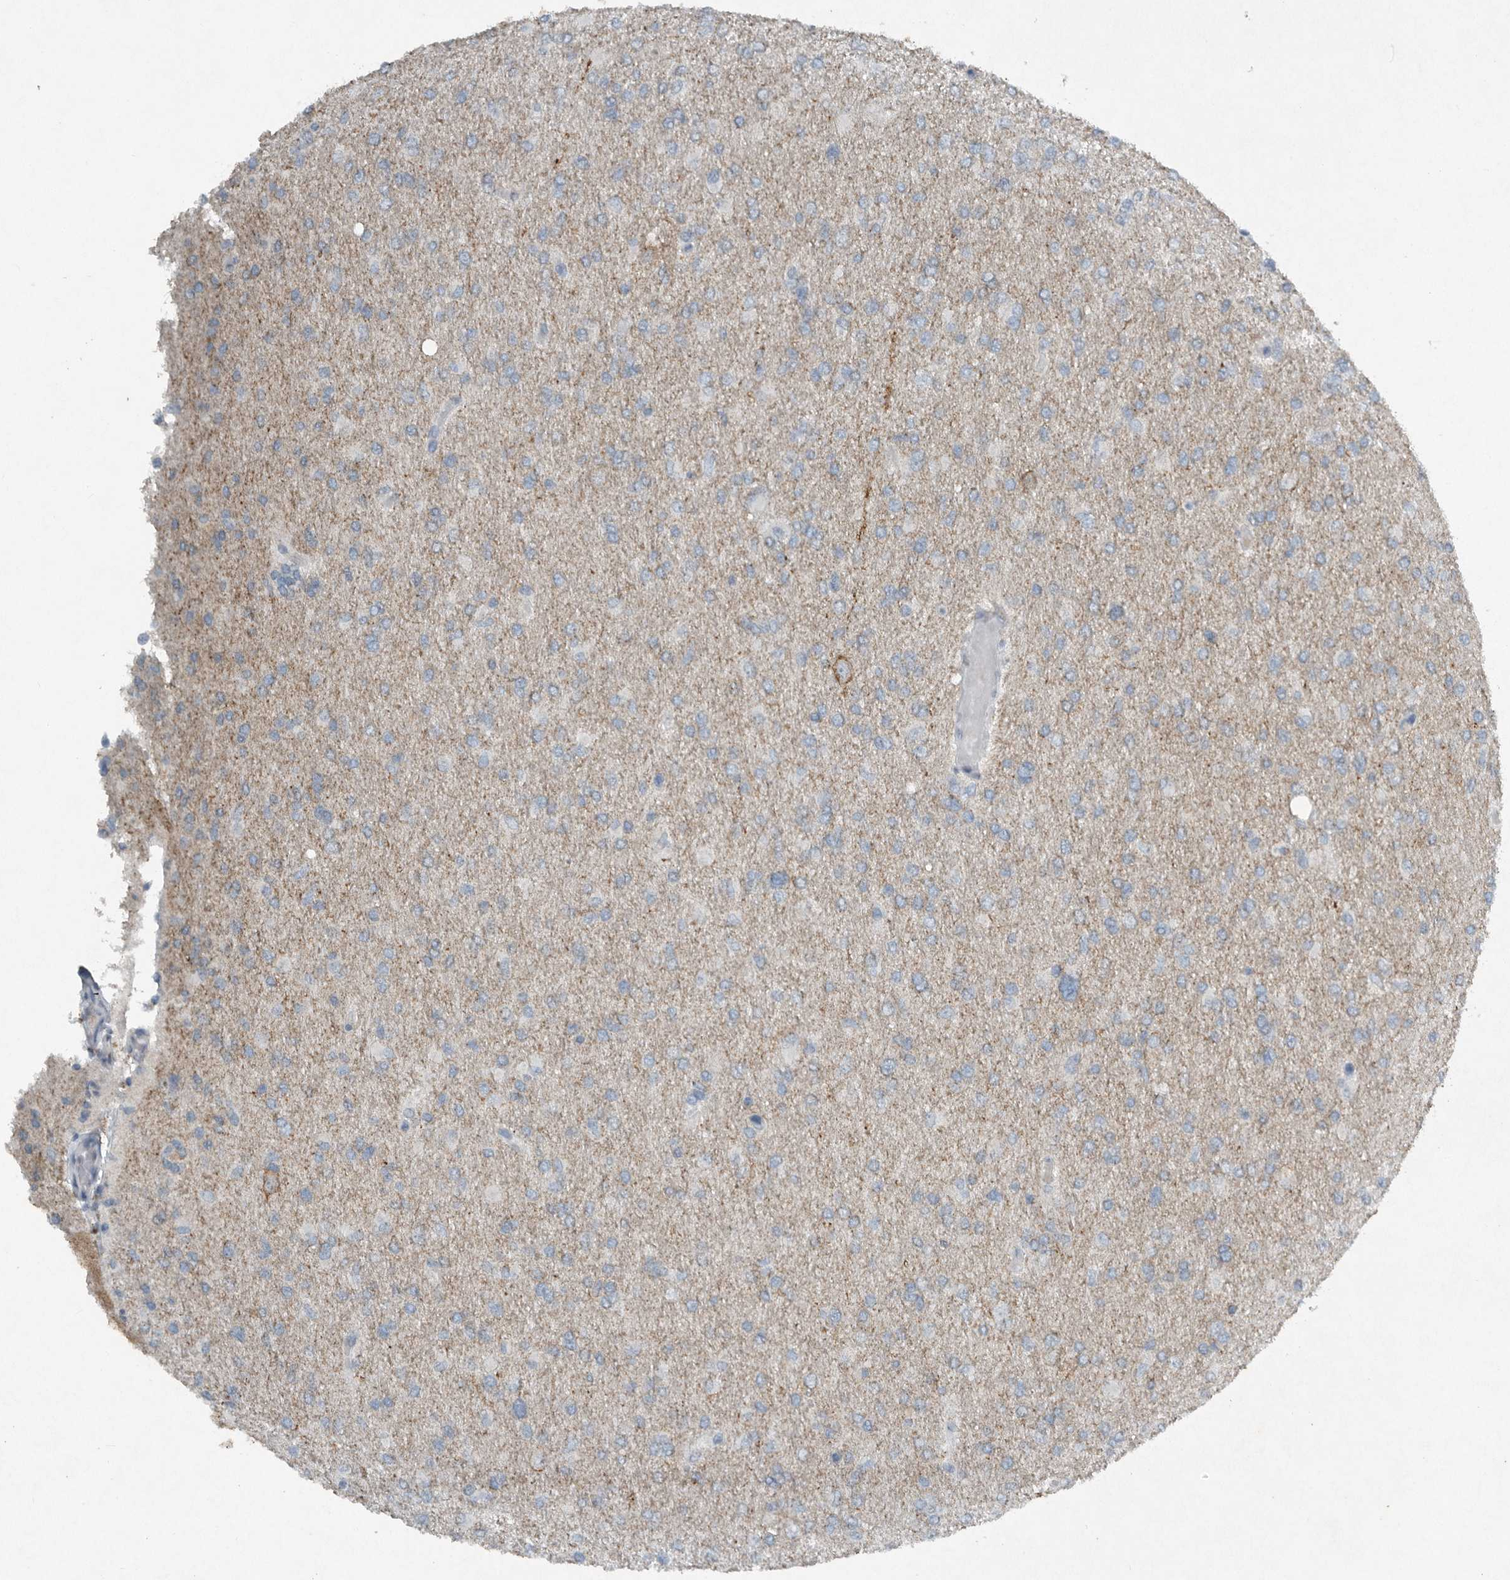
{"staining": {"intensity": "weak", "quantity": "<25%", "location": "cytoplasmic/membranous"}, "tissue": "glioma", "cell_type": "Tumor cells", "image_type": "cancer", "snomed": [{"axis": "morphology", "description": "Glioma, malignant, High grade"}, {"axis": "topography", "description": "Cerebral cortex"}], "caption": "Tumor cells show no significant protein staining in malignant high-grade glioma.", "gene": "IL20", "patient": {"sex": "female", "age": 36}}